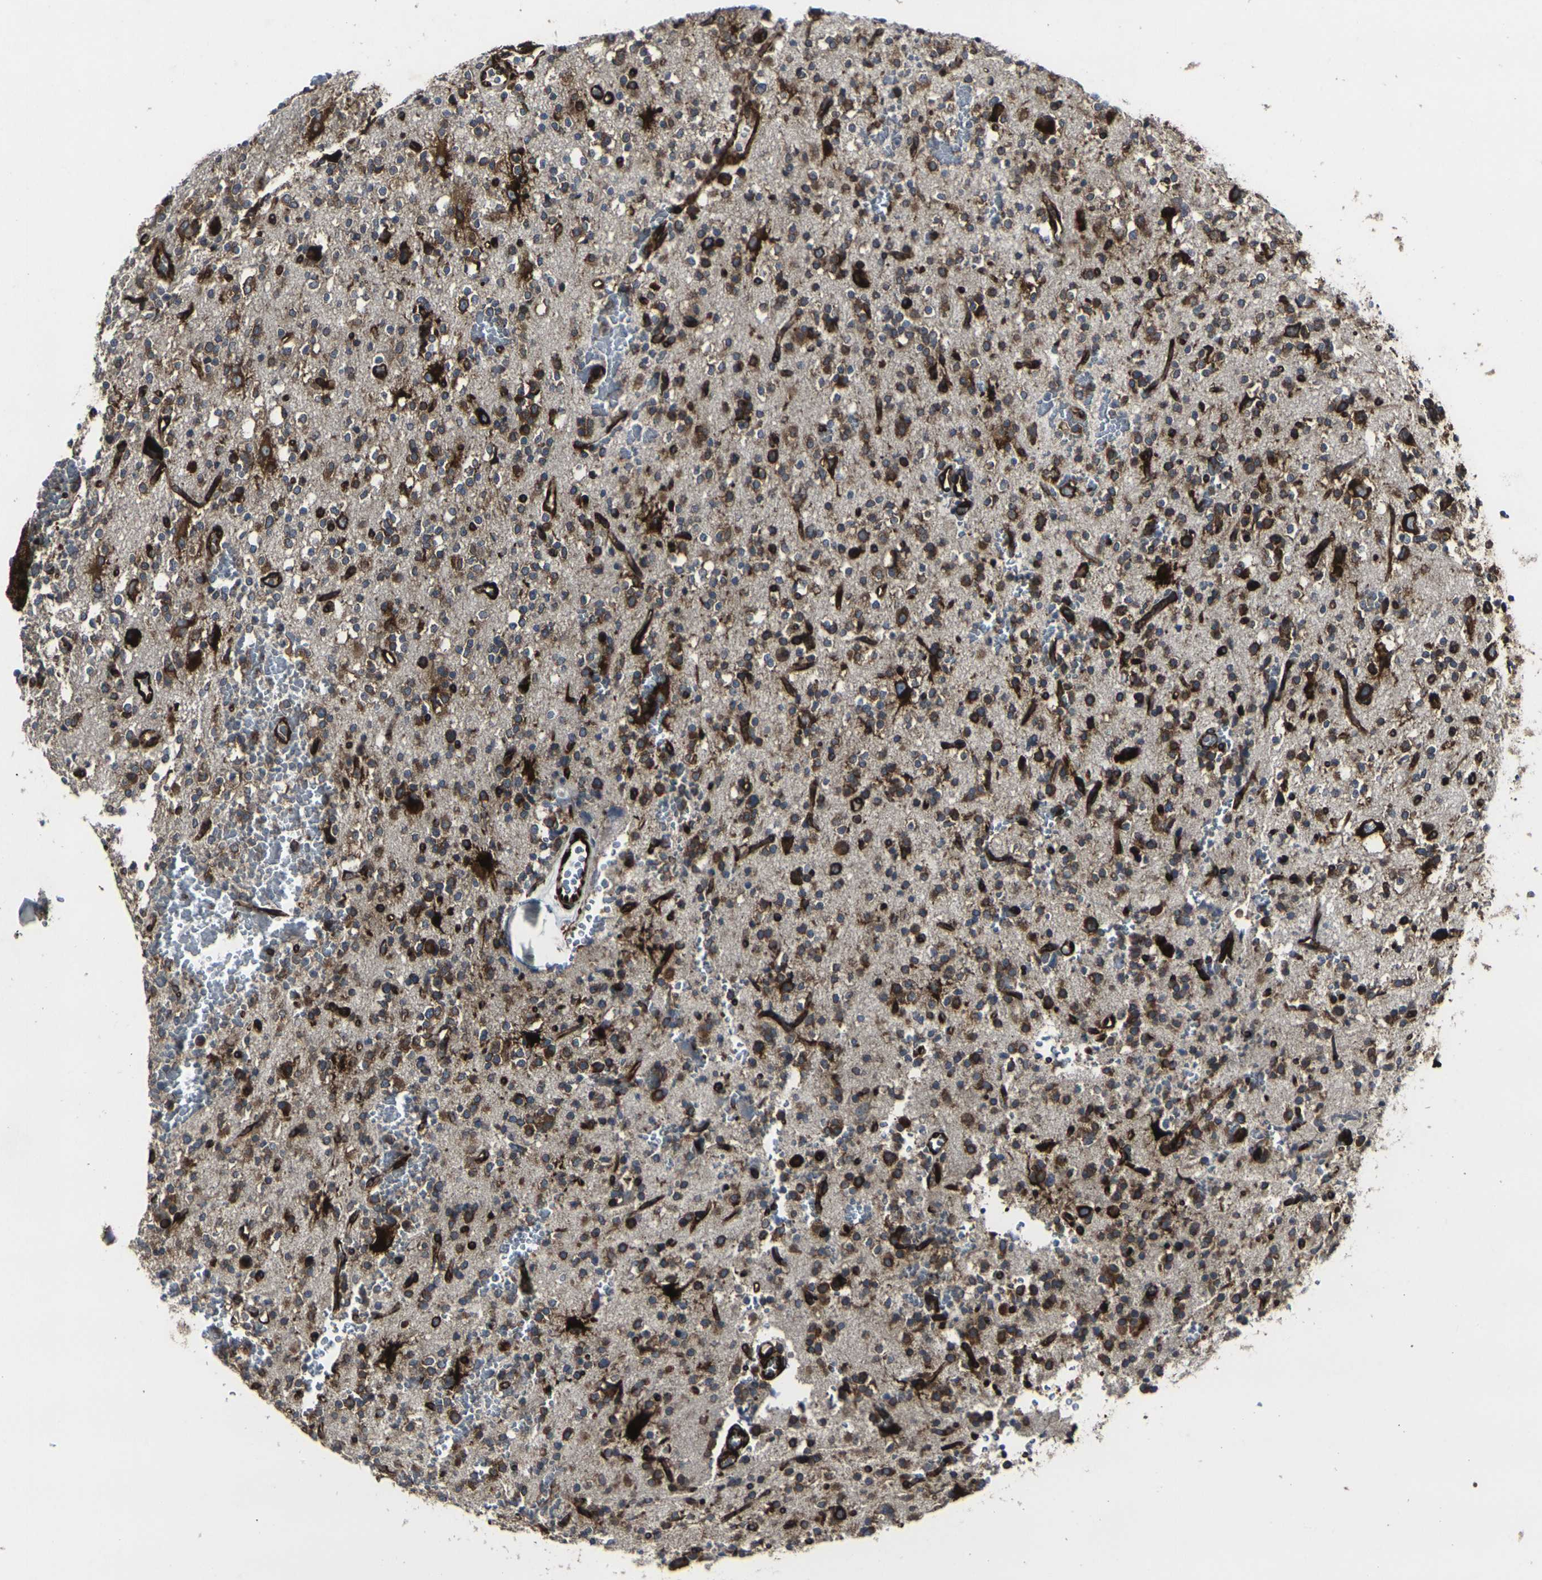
{"staining": {"intensity": "strong", "quantity": ">75%", "location": "cytoplasmic/membranous"}, "tissue": "glioma", "cell_type": "Tumor cells", "image_type": "cancer", "snomed": [{"axis": "morphology", "description": "Glioma, malignant, High grade"}, {"axis": "topography", "description": "Brain"}], "caption": "Immunohistochemistry (IHC) micrograph of neoplastic tissue: human glioma stained using immunohistochemistry exhibits high levels of strong protein expression localized specifically in the cytoplasmic/membranous of tumor cells, appearing as a cytoplasmic/membranous brown color.", "gene": "MARCHF2", "patient": {"sex": "male", "age": 47}}